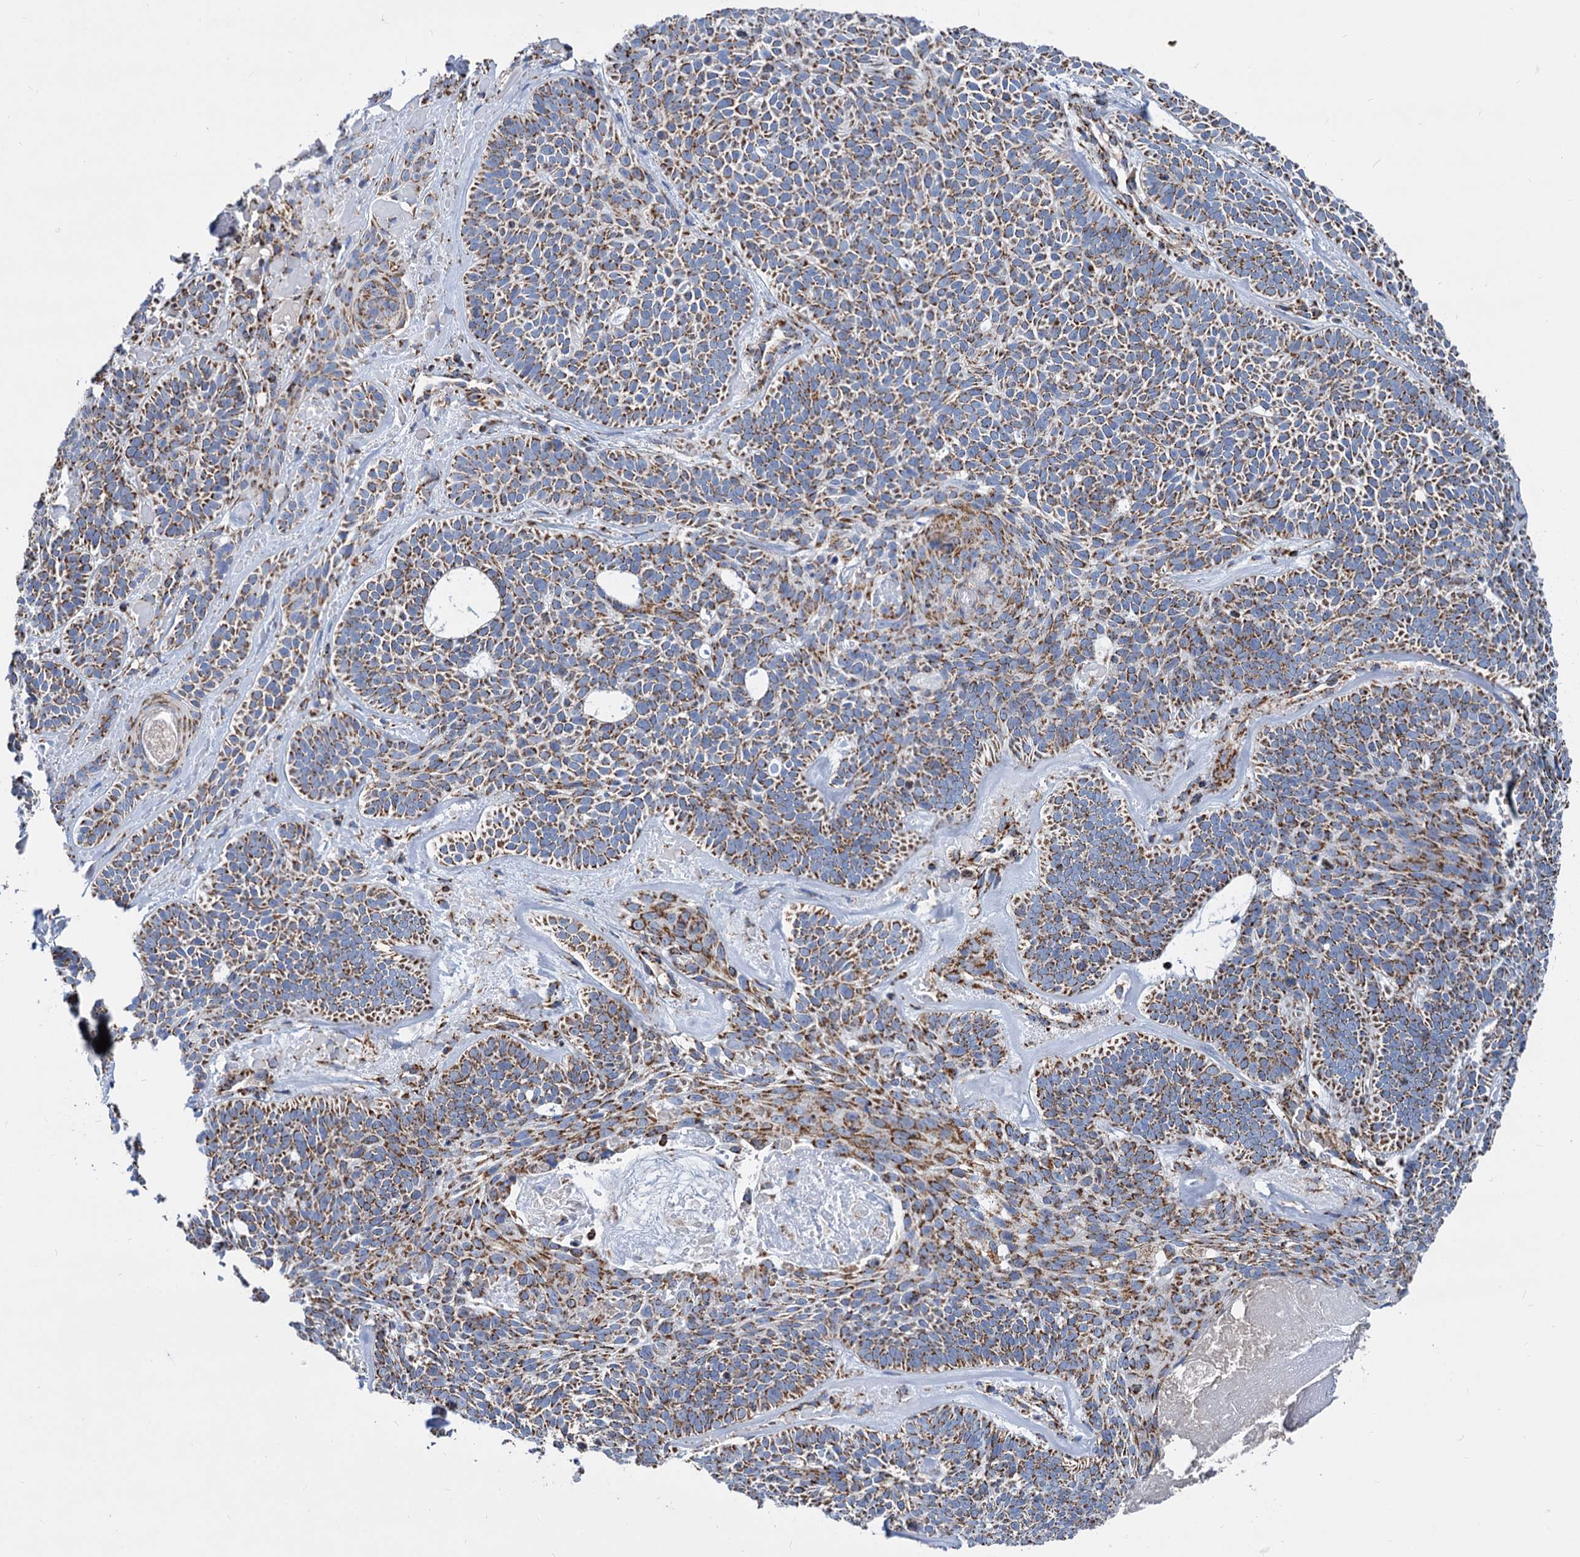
{"staining": {"intensity": "strong", "quantity": ">75%", "location": "cytoplasmic/membranous"}, "tissue": "skin cancer", "cell_type": "Tumor cells", "image_type": "cancer", "snomed": [{"axis": "morphology", "description": "Basal cell carcinoma"}, {"axis": "topography", "description": "Skin"}], "caption": "A high-resolution photomicrograph shows immunohistochemistry (IHC) staining of basal cell carcinoma (skin), which demonstrates strong cytoplasmic/membranous expression in approximately >75% of tumor cells. Using DAB (3,3'-diaminobenzidine) (brown) and hematoxylin (blue) stains, captured at high magnification using brightfield microscopy.", "gene": "TIMM10", "patient": {"sex": "male", "age": 85}}